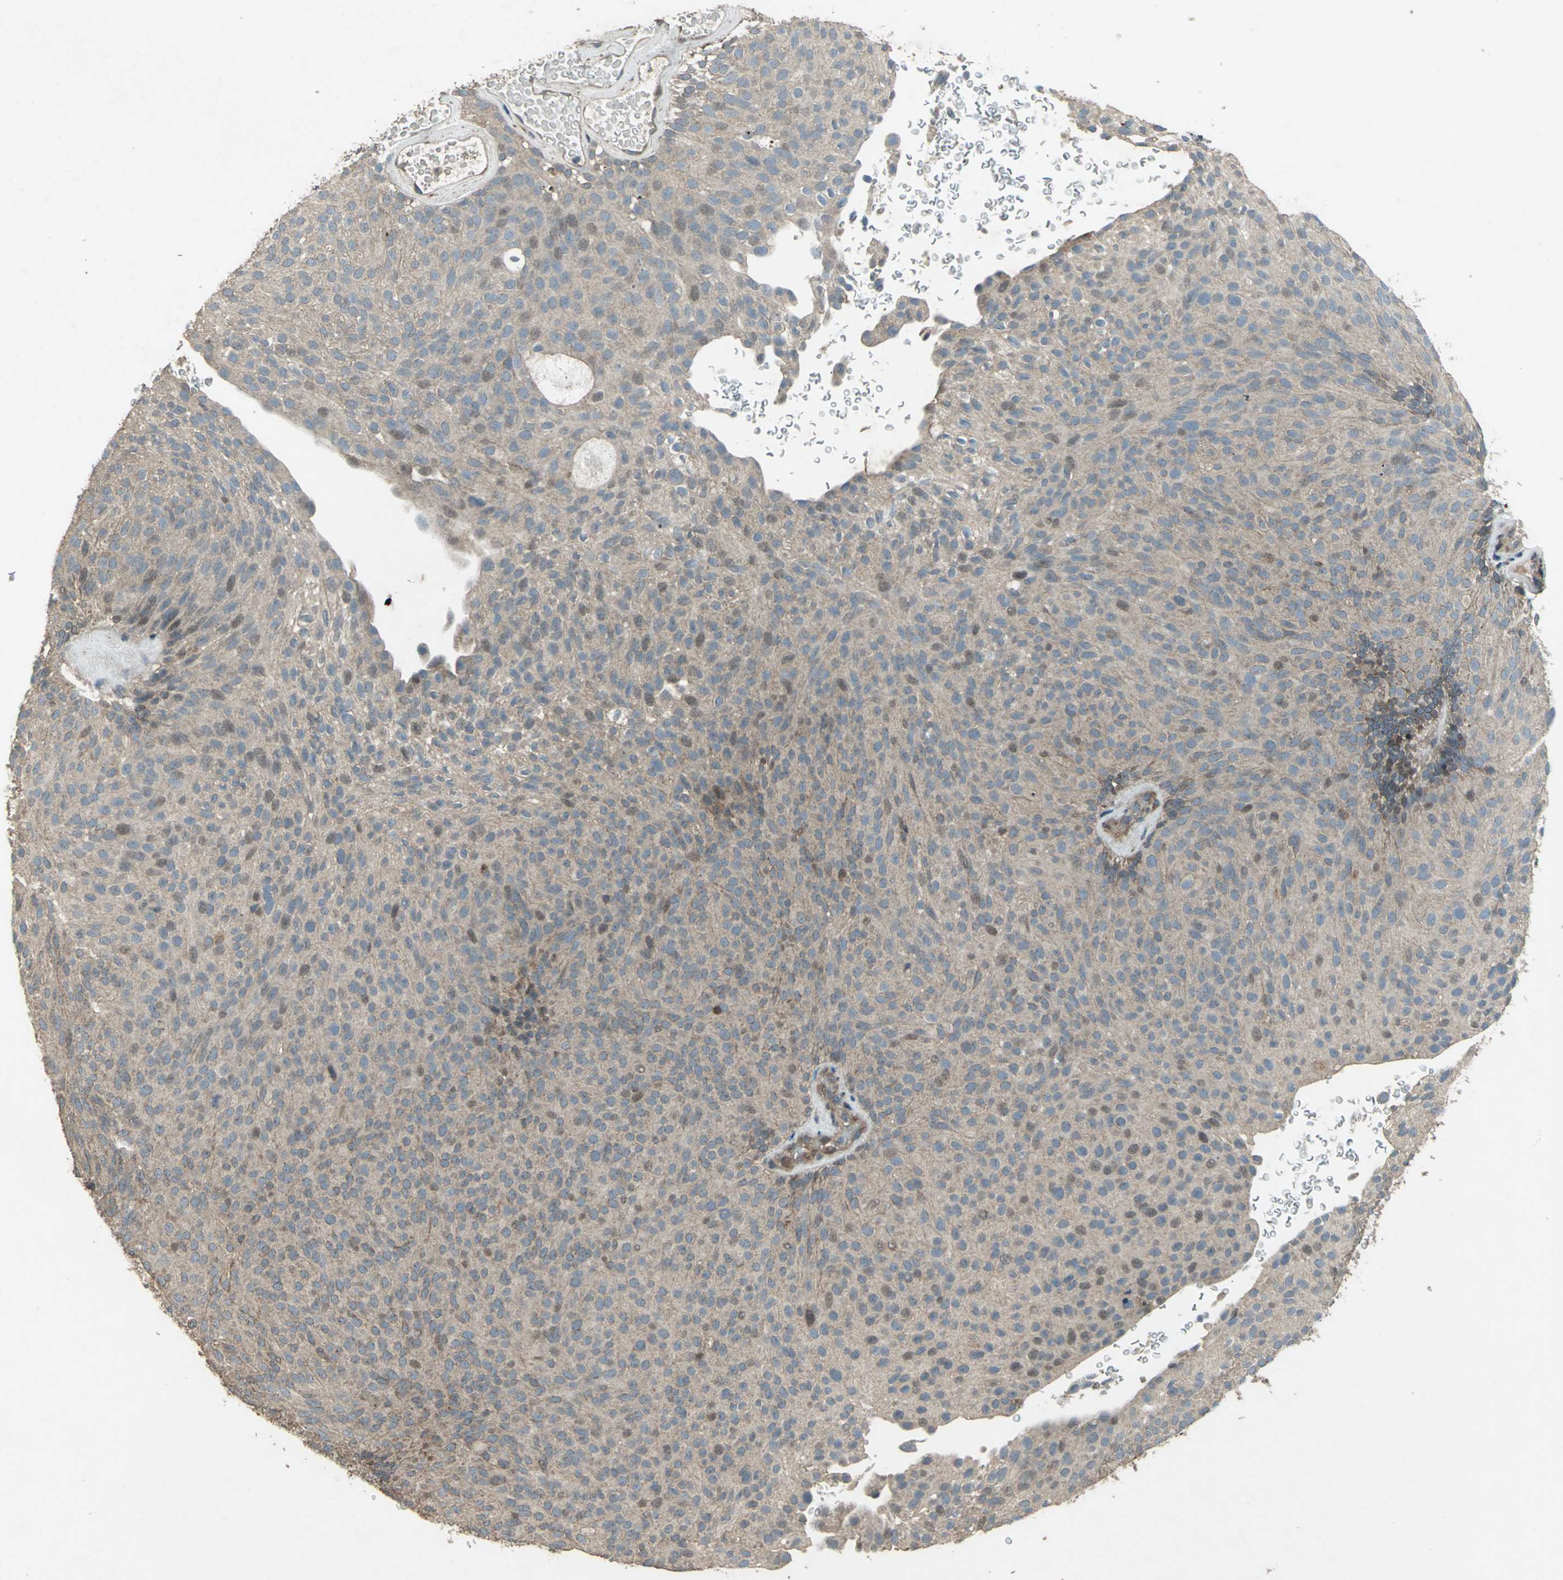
{"staining": {"intensity": "weak", "quantity": ">75%", "location": "cytoplasmic/membranous"}, "tissue": "urothelial cancer", "cell_type": "Tumor cells", "image_type": "cancer", "snomed": [{"axis": "morphology", "description": "Urothelial carcinoma, Low grade"}, {"axis": "topography", "description": "Urinary bladder"}], "caption": "A low amount of weak cytoplasmic/membranous staining is identified in approximately >75% of tumor cells in urothelial cancer tissue.", "gene": "SEPTIN4", "patient": {"sex": "male", "age": 78}}